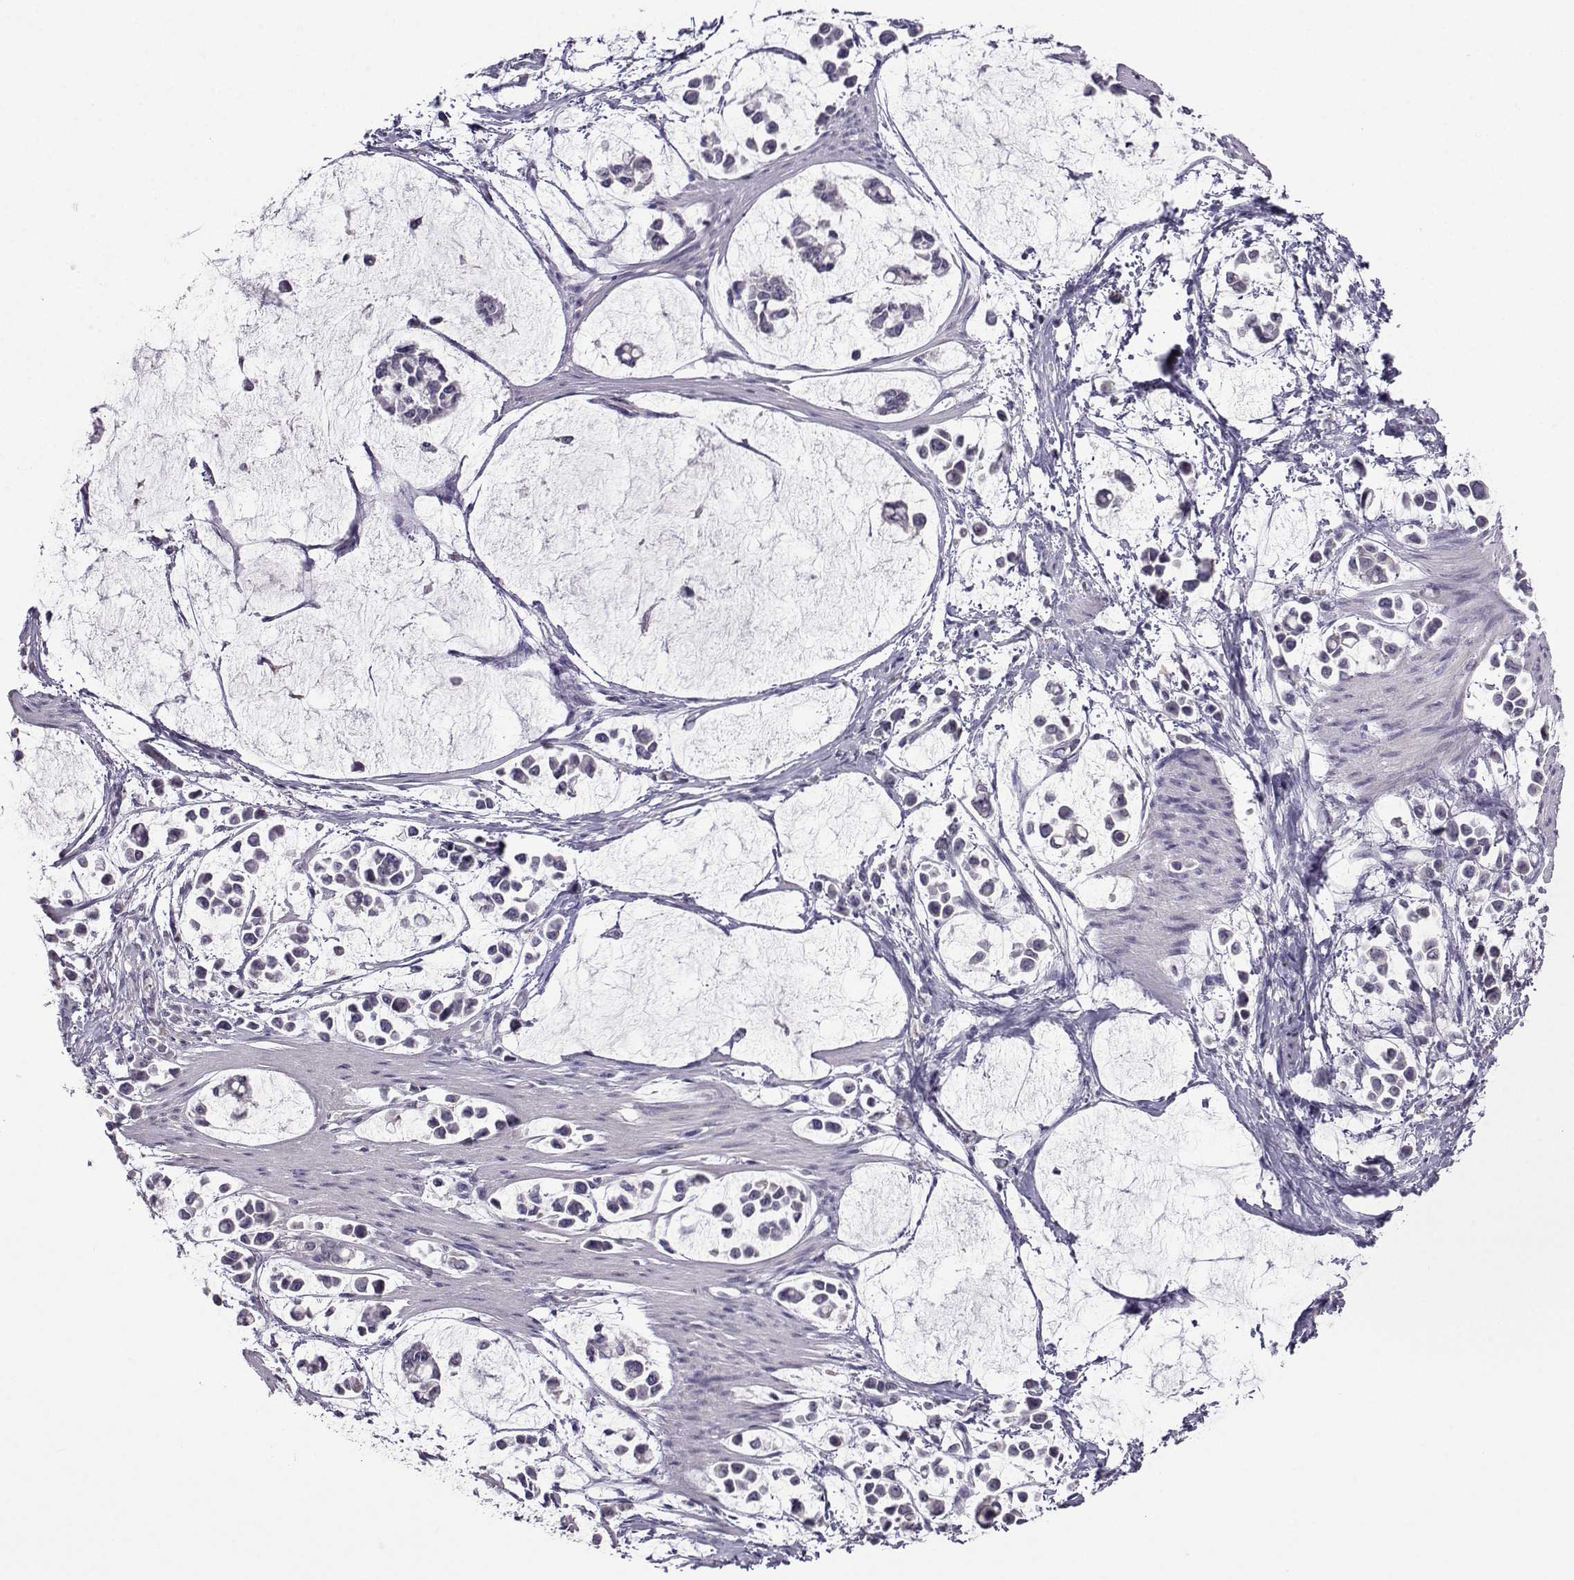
{"staining": {"intensity": "negative", "quantity": "none", "location": "none"}, "tissue": "stomach cancer", "cell_type": "Tumor cells", "image_type": "cancer", "snomed": [{"axis": "morphology", "description": "Adenocarcinoma, NOS"}, {"axis": "topography", "description": "Stomach"}], "caption": "Immunohistochemistry micrograph of adenocarcinoma (stomach) stained for a protein (brown), which displays no staining in tumor cells.", "gene": "CRYBB1", "patient": {"sex": "male", "age": 82}}